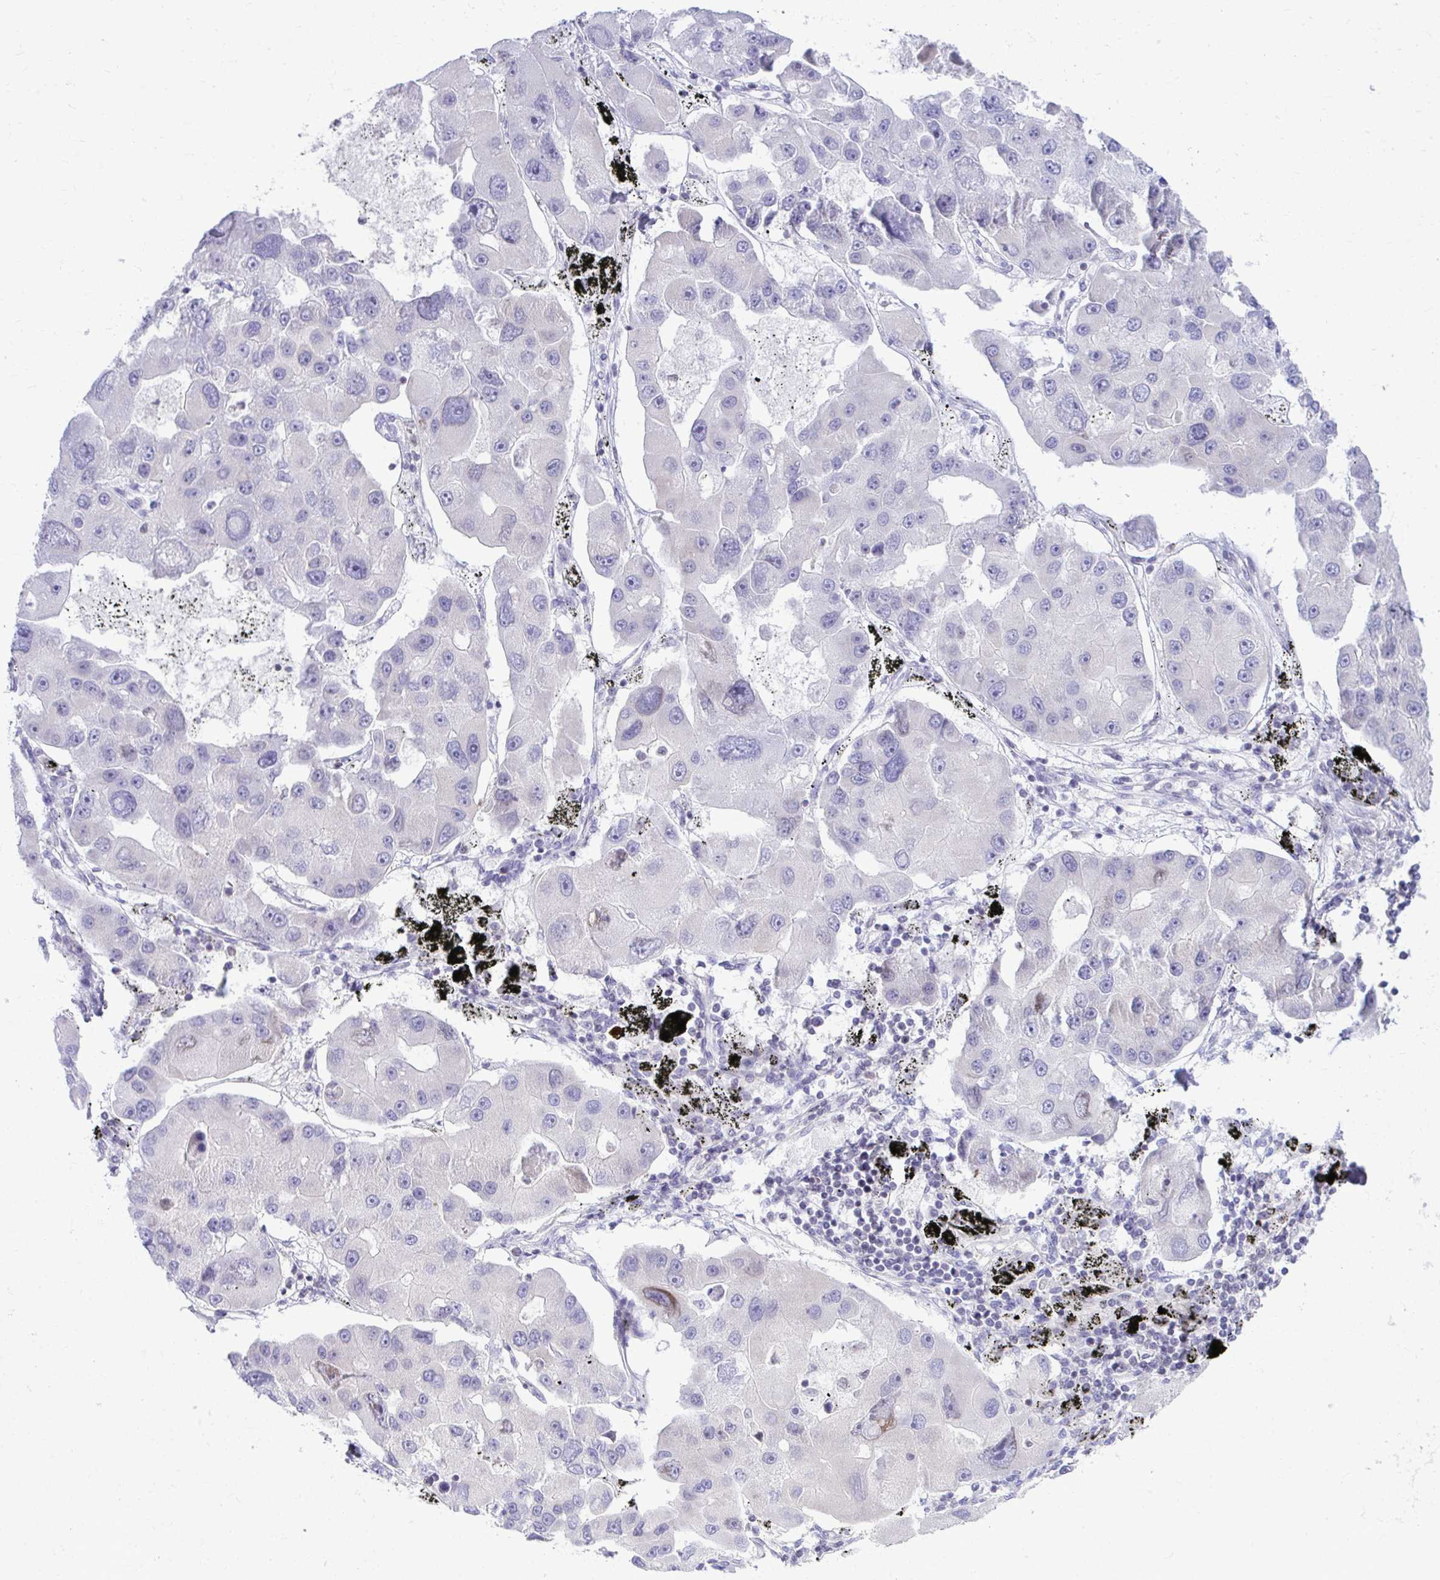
{"staining": {"intensity": "negative", "quantity": "none", "location": "none"}, "tissue": "lung cancer", "cell_type": "Tumor cells", "image_type": "cancer", "snomed": [{"axis": "morphology", "description": "Adenocarcinoma, NOS"}, {"axis": "topography", "description": "Lung"}], "caption": "An immunohistochemistry (IHC) micrograph of lung cancer is shown. There is no staining in tumor cells of lung cancer.", "gene": "OR7A5", "patient": {"sex": "female", "age": 54}}